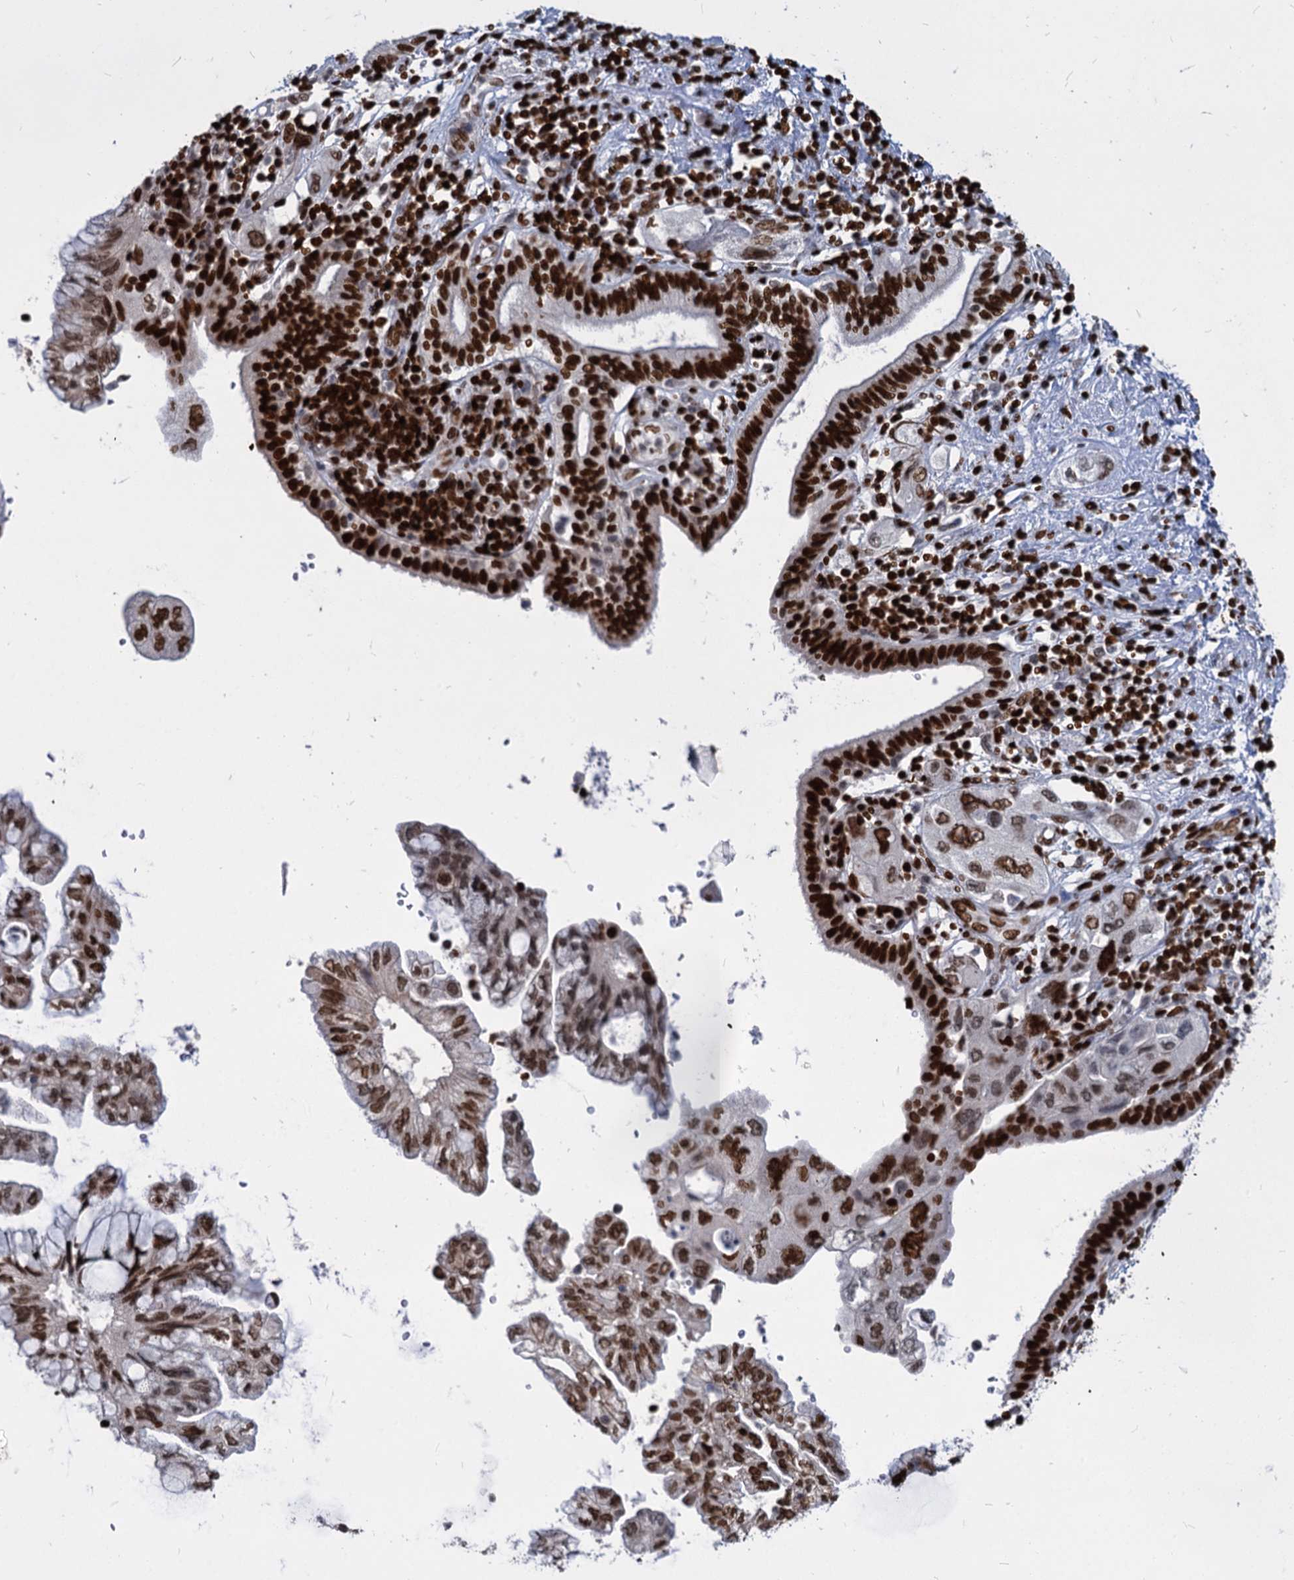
{"staining": {"intensity": "strong", "quantity": ">75%", "location": "nuclear"}, "tissue": "pancreatic cancer", "cell_type": "Tumor cells", "image_type": "cancer", "snomed": [{"axis": "morphology", "description": "Adenocarcinoma, NOS"}, {"axis": "topography", "description": "Pancreas"}], "caption": "IHC staining of pancreatic adenocarcinoma, which displays high levels of strong nuclear expression in about >75% of tumor cells indicating strong nuclear protein expression. The staining was performed using DAB (brown) for protein detection and nuclei were counterstained in hematoxylin (blue).", "gene": "MECP2", "patient": {"sex": "female", "age": 73}}